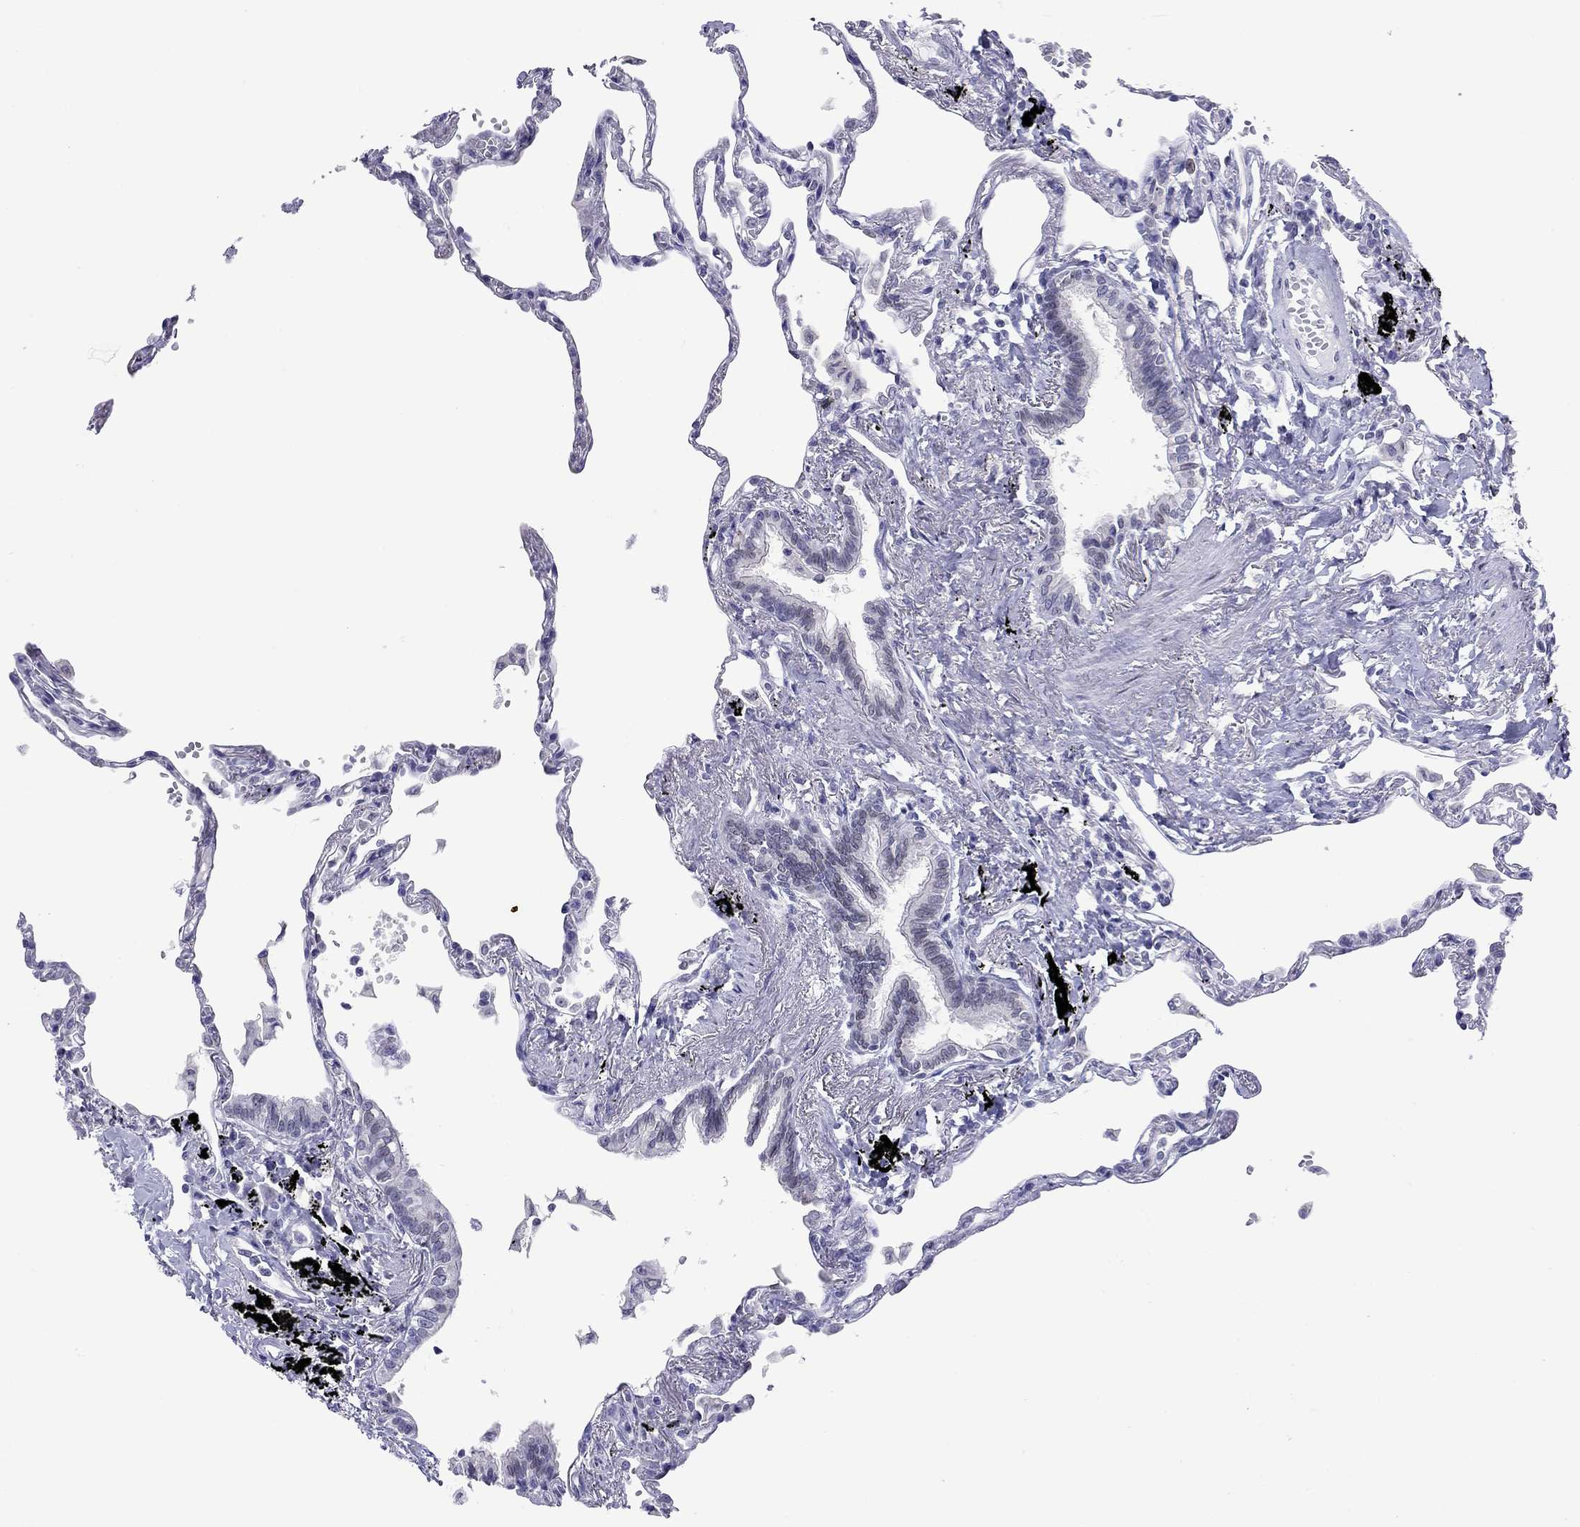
{"staining": {"intensity": "negative", "quantity": "none", "location": "none"}, "tissue": "lung", "cell_type": "Alveolar cells", "image_type": "normal", "snomed": [{"axis": "morphology", "description": "Normal tissue, NOS"}, {"axis": "topography", "description": "Lung"}], "caption": "Immunohistochemistry (IHC) of normal lung demonstrates no expression in alveolar cells.", "gene": "ARMC12", "patient": {"sex": "male", "age": 78}}